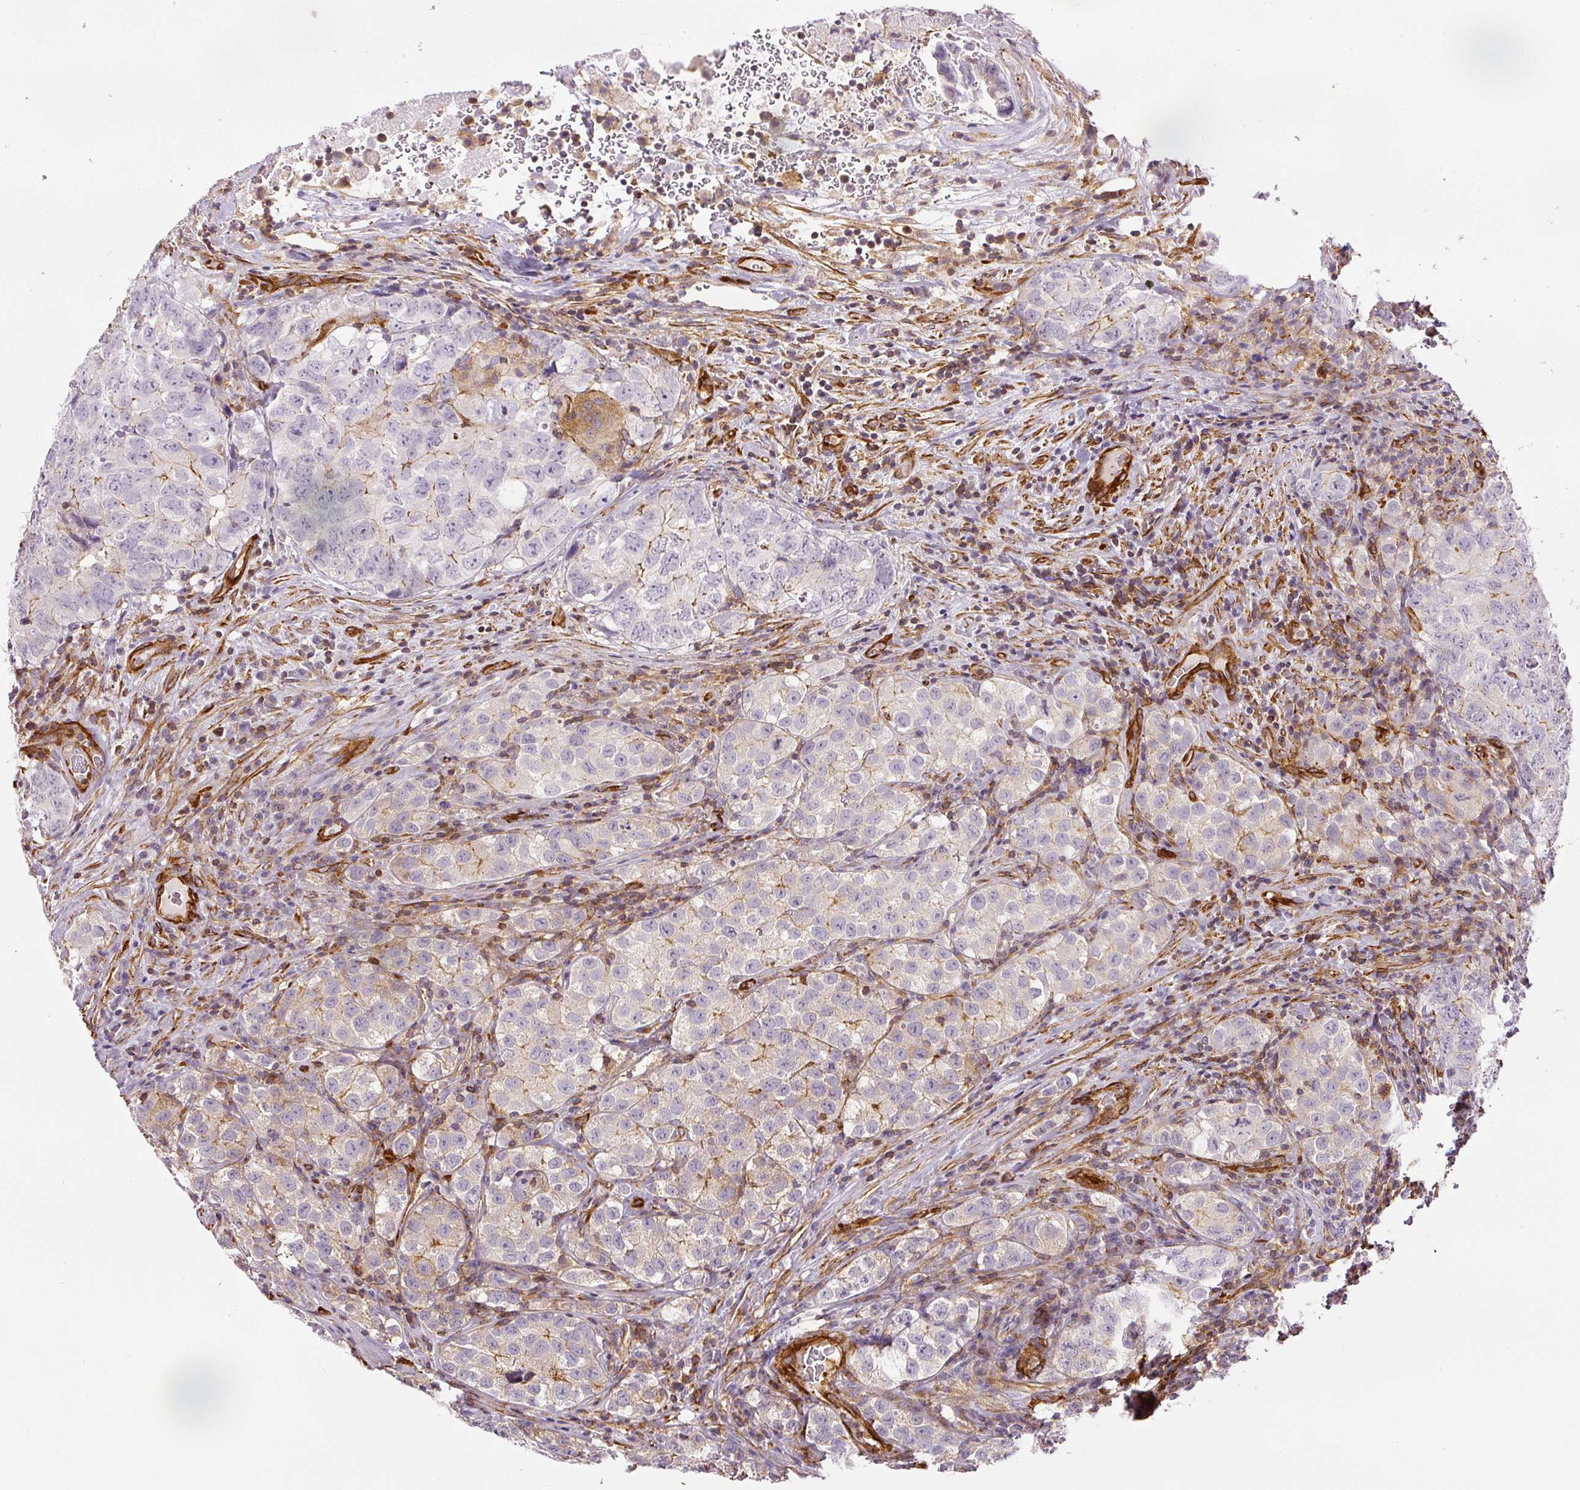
{"staining": {"intensity": "negative", "quantity": "none", "location": "none"}, "tissue": "testis cancer", "cell_type": "Tumor cells", "image_type": "cancer", "snomed": [{"axis": "morphology", "description": "Seminoma, NOS"}, {"axis": "morphology", "description": "Carcinoma, Embryonal, NOS"}, {"axis": "topography", "description": "Testis"}], "caption": "Immunohistochemical staining of testis cancer (seminoma) shows no significant positivity in tumor cells.", "gene": "MYL12A", "patient": {"sex": "male", "age": 43}}